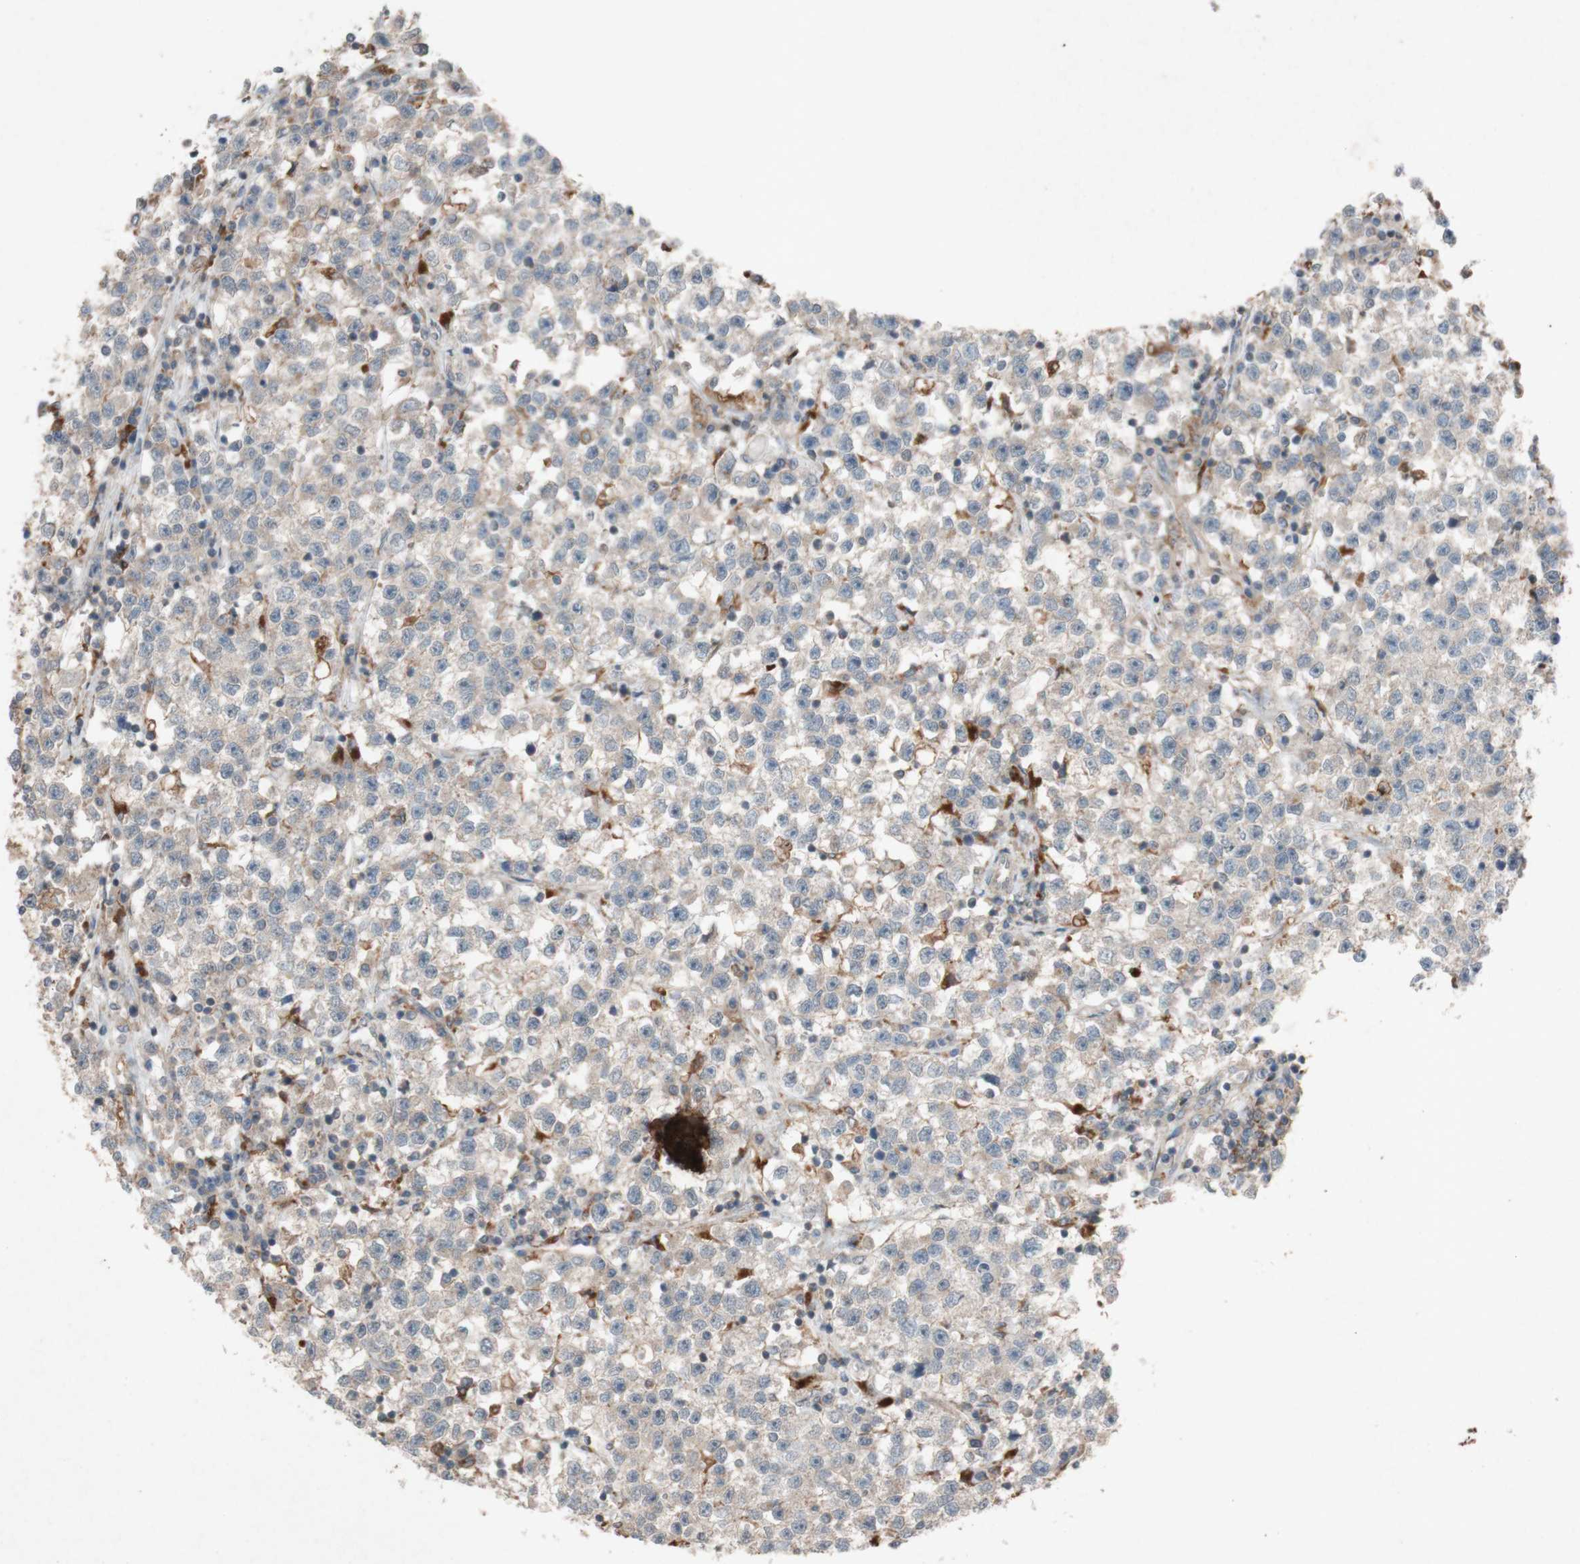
{"staining": {"intensity": "negative", "quantity": "none", "location": "none"}, "tissue": "testis cancer", "cell_type": "Tumor cells", "image_type": "cancer", "snomed": [{"axis": "morphology", "description": "Seminoma, NOS"}, {"axis": "topography", "description": "Testis"}], "caption": "Immunohistochemistry (IHC) micrograph of human testis cancer stained for a protein (brown), which shows no positivity in tumor cells.", "gene": "ATP6V1F", "patient": {"sex": "male", "age": 22}}